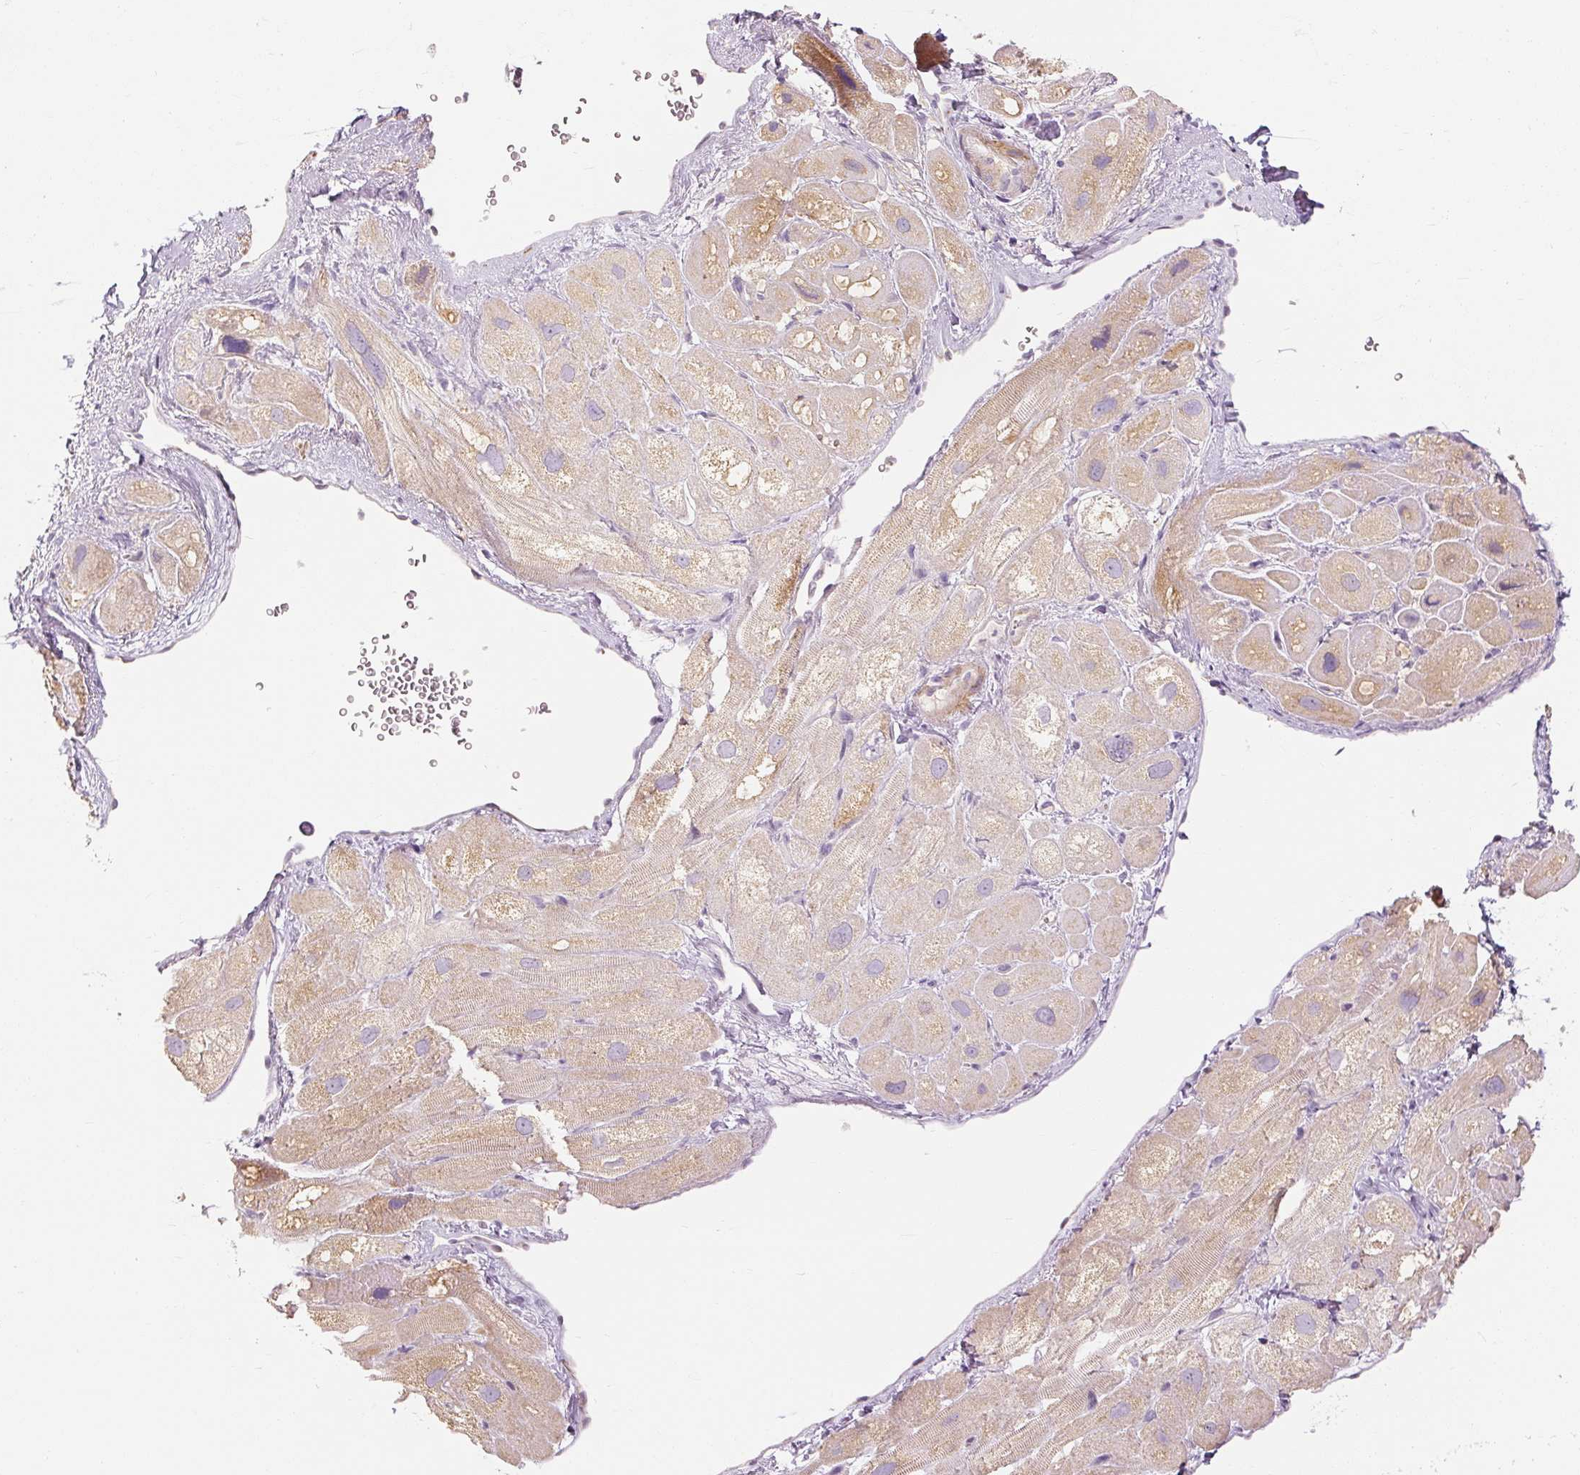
{"staining": {"intensity": "moderate", "quantity": ">75%", "location": "cytoplasmic/membranous"}, "tissue": "heart muscle", "cell_type": "Cardiomyocytes", "image_type": "normal", "snomed": [{"axis": "morphology", "description": "Normal tissue, NOS"}, {"axis": "topography", "description": "Heart"}], "caption": "Heart muscle stained with DAB IHC displays medium levels of moderate cytoplasmic/membranous positivity in about >75% of cardiomyocytes. The staining was performed using DAB, with brown indicating positive protein expression. Nuclei are stained blue with hematoxylin.", "gene": "CAPN3", "patient": {"sex": "male", "age": 49}}